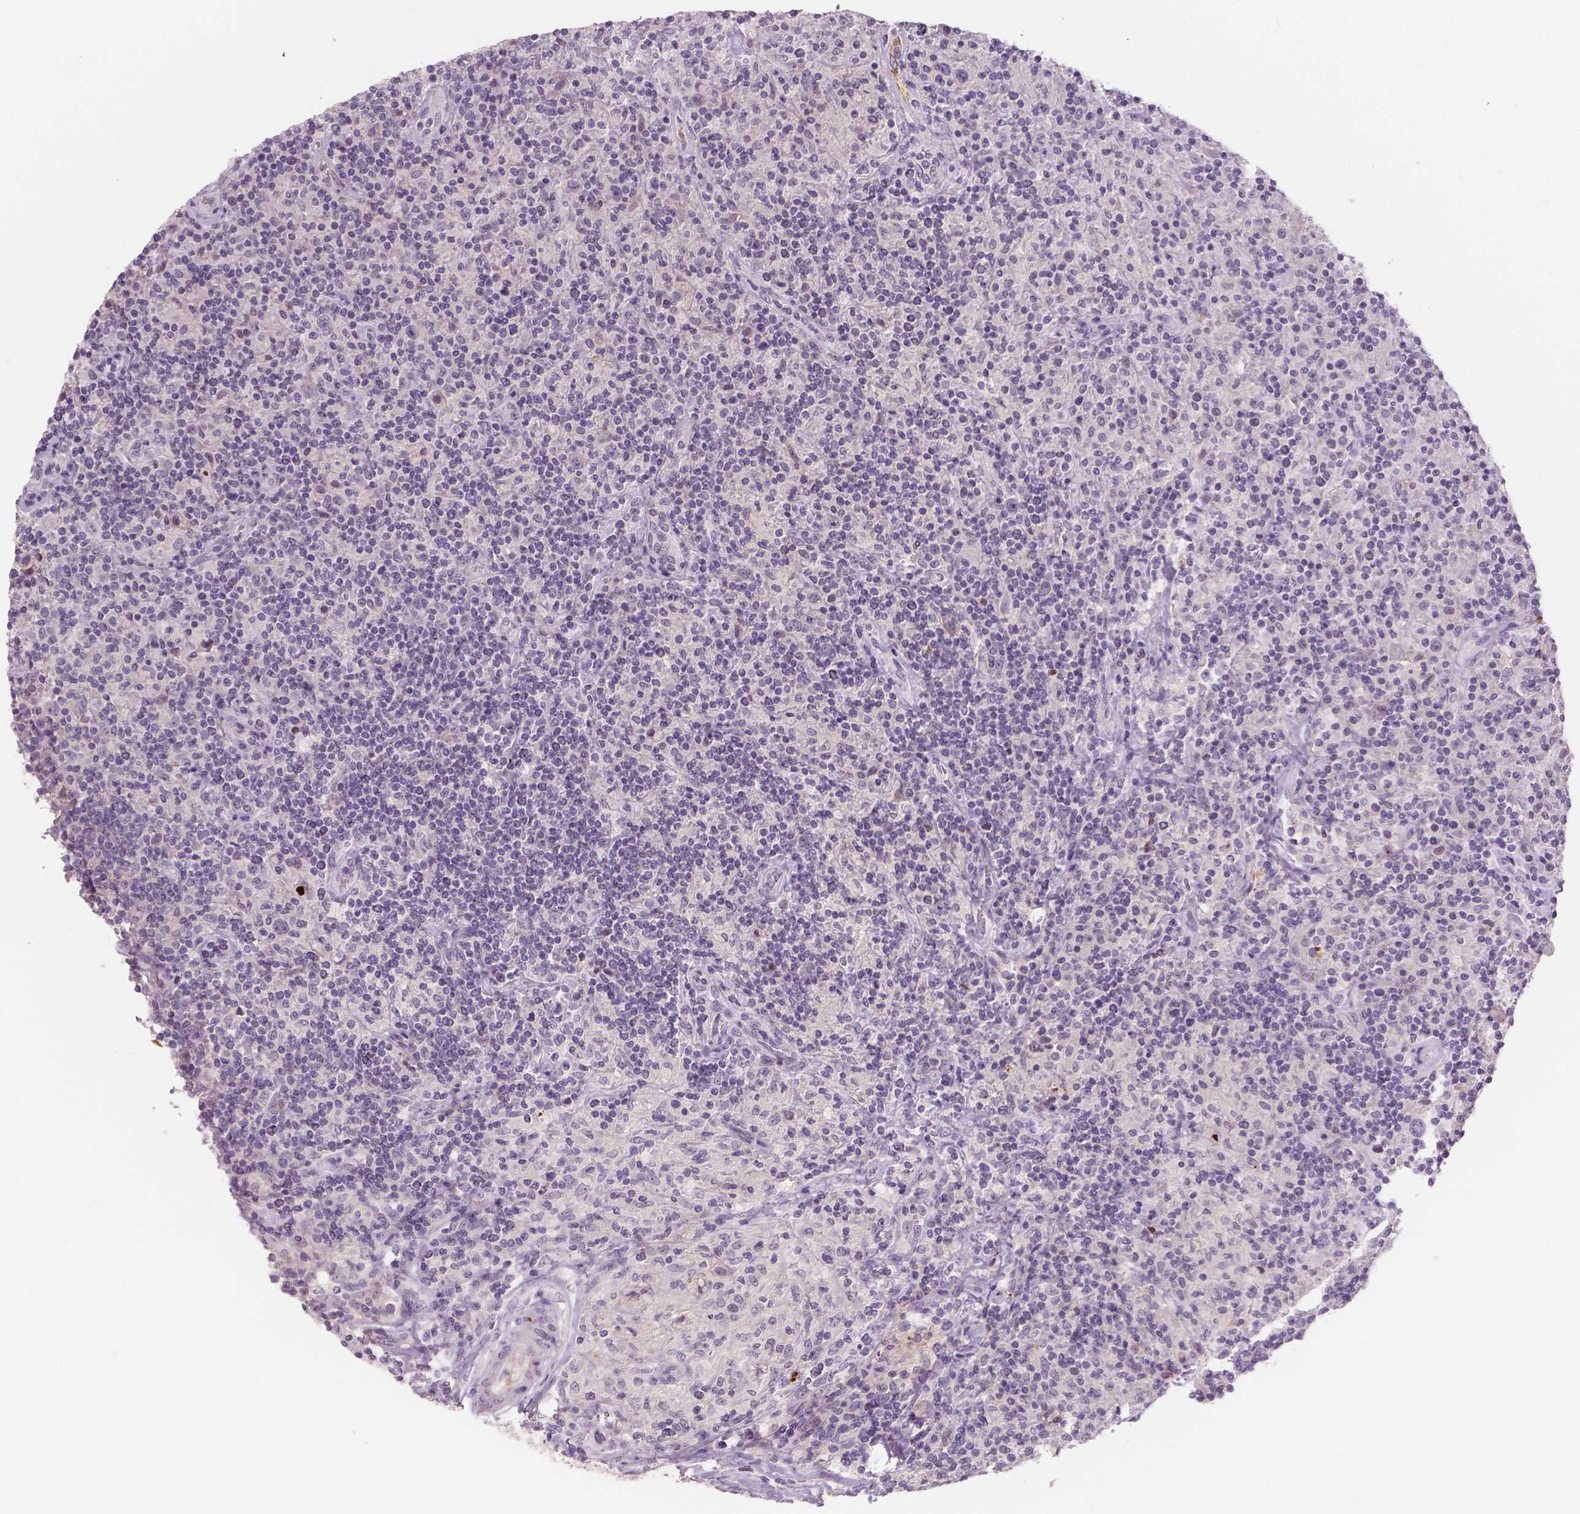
{"staining": {"intensity": "negative", "quantity": "none", "location": "none"}, "tissue": "lymphoma", "cell_type": "Tumor cells", "image_type": "cancer", "snomed": [{"axis": "morphology", "description": "Hodgkin's disease, NOS"}, {"axis": "topography", "description": "Lymph node"}], "caption": "Human lymphoma stained for a protein using immunohistochemistry (IHC) demonstrates no staining in tumor cells.", "gene": "APOA4", "patient": {"sex": "male", "age": 70}}